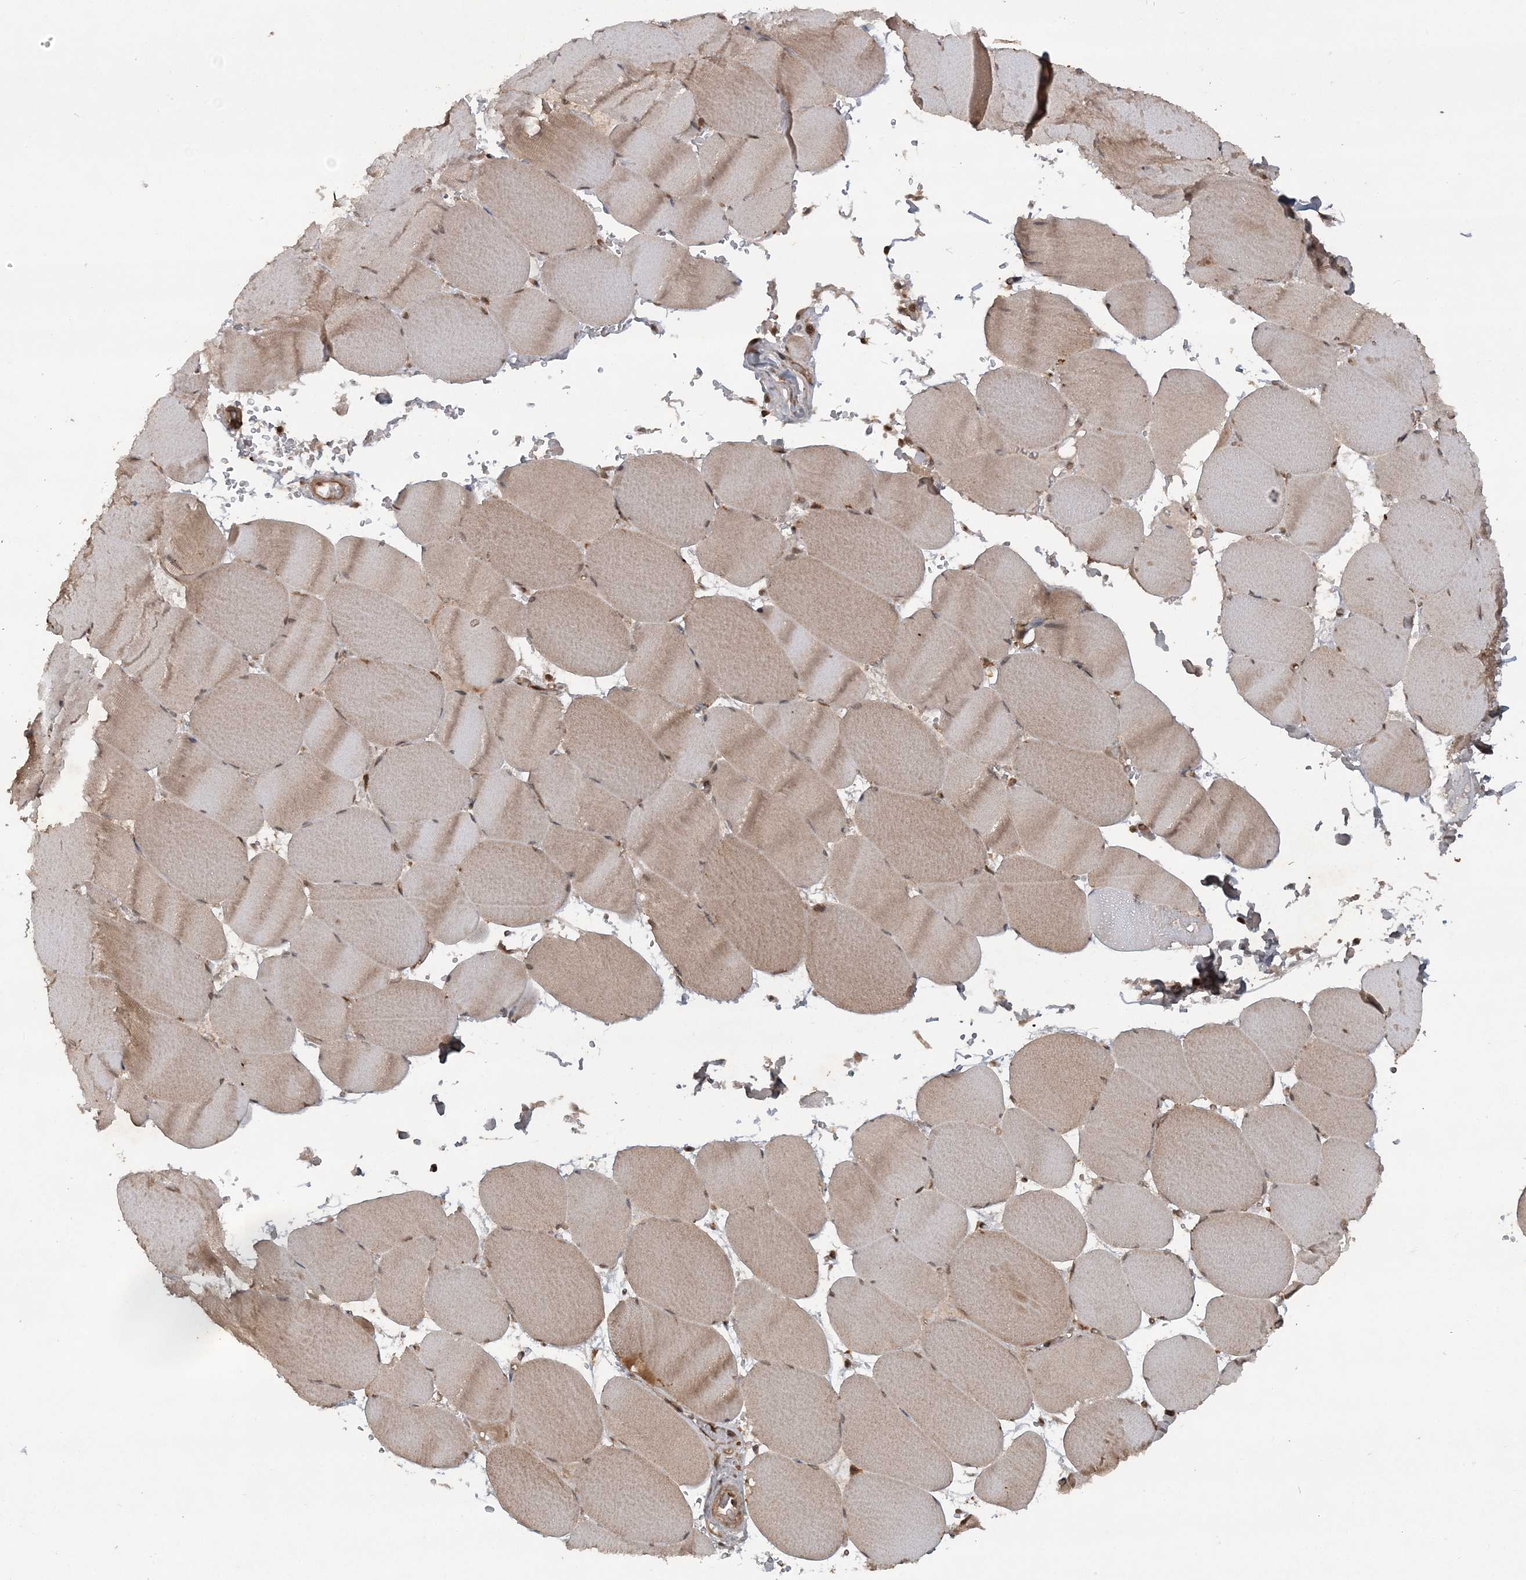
{"staining": {"intensity": "weak", "quantity": ">75%", "location": "cytoplasmic/membranous"}, "tissue": "skeletal muscle", "cell_type": "Myocytes", "image_type": "normal", "snomed": [{"axis": "morphology", "description": "Normal tissue, NOS"}, {"axis": "topography", "description": "Skeletal muscle"}, {"axis": "topography", "description": "Head-Neck"}], "caption": "Human skeletal muscle stained with a brown dye shows weak cytoplasmic/membranous positive expression in approximately >75% of myocytes.", "gene": "LACC1", "patient": {"sex": "male", "age": 66}}